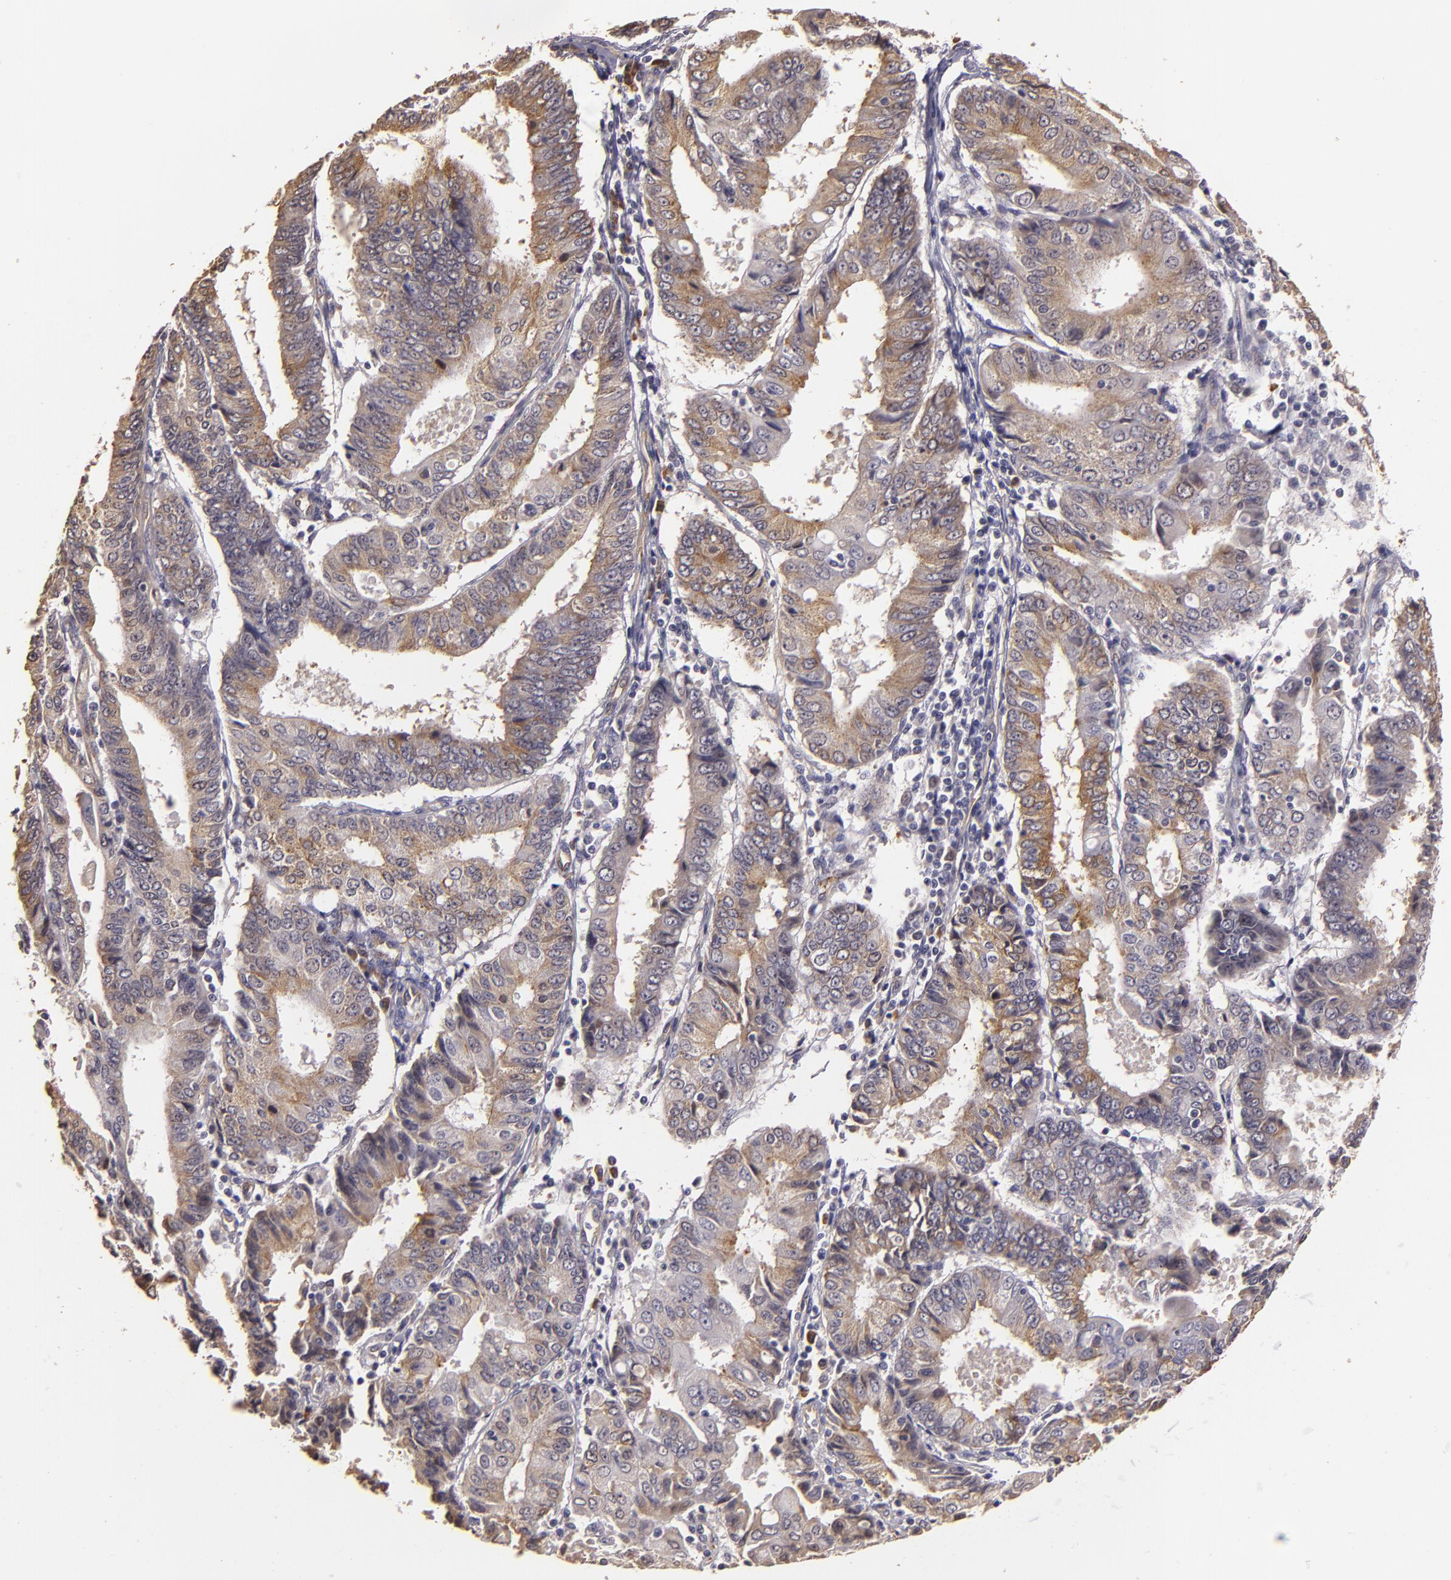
{"staining": {"intensity": "moderate", "quantity": "<25%", "location": "cytoplasmic/membranous"}, "tissue": "endometrial cancer", "cell_type": "Tumor cells", "image_type": "cancer", "snomed": [{"axis": "morphology", "description": "Adenocarcinoma, NOS"}, {"axis": "topography", "description": "Endometrium"}], "caption": "IHC photomicrograph of neoplastic tissue: human endometrial cancer (adenocarcinoma) stained using IHC reveals low levels of moderate protein expression localized specifically in the cytoplasmic/membranous of tumor cells, appearing as a cytoplasmic/membranous brown color.", "gene": "SYTL4", "patient": {"sex": "female", "age": 75}}